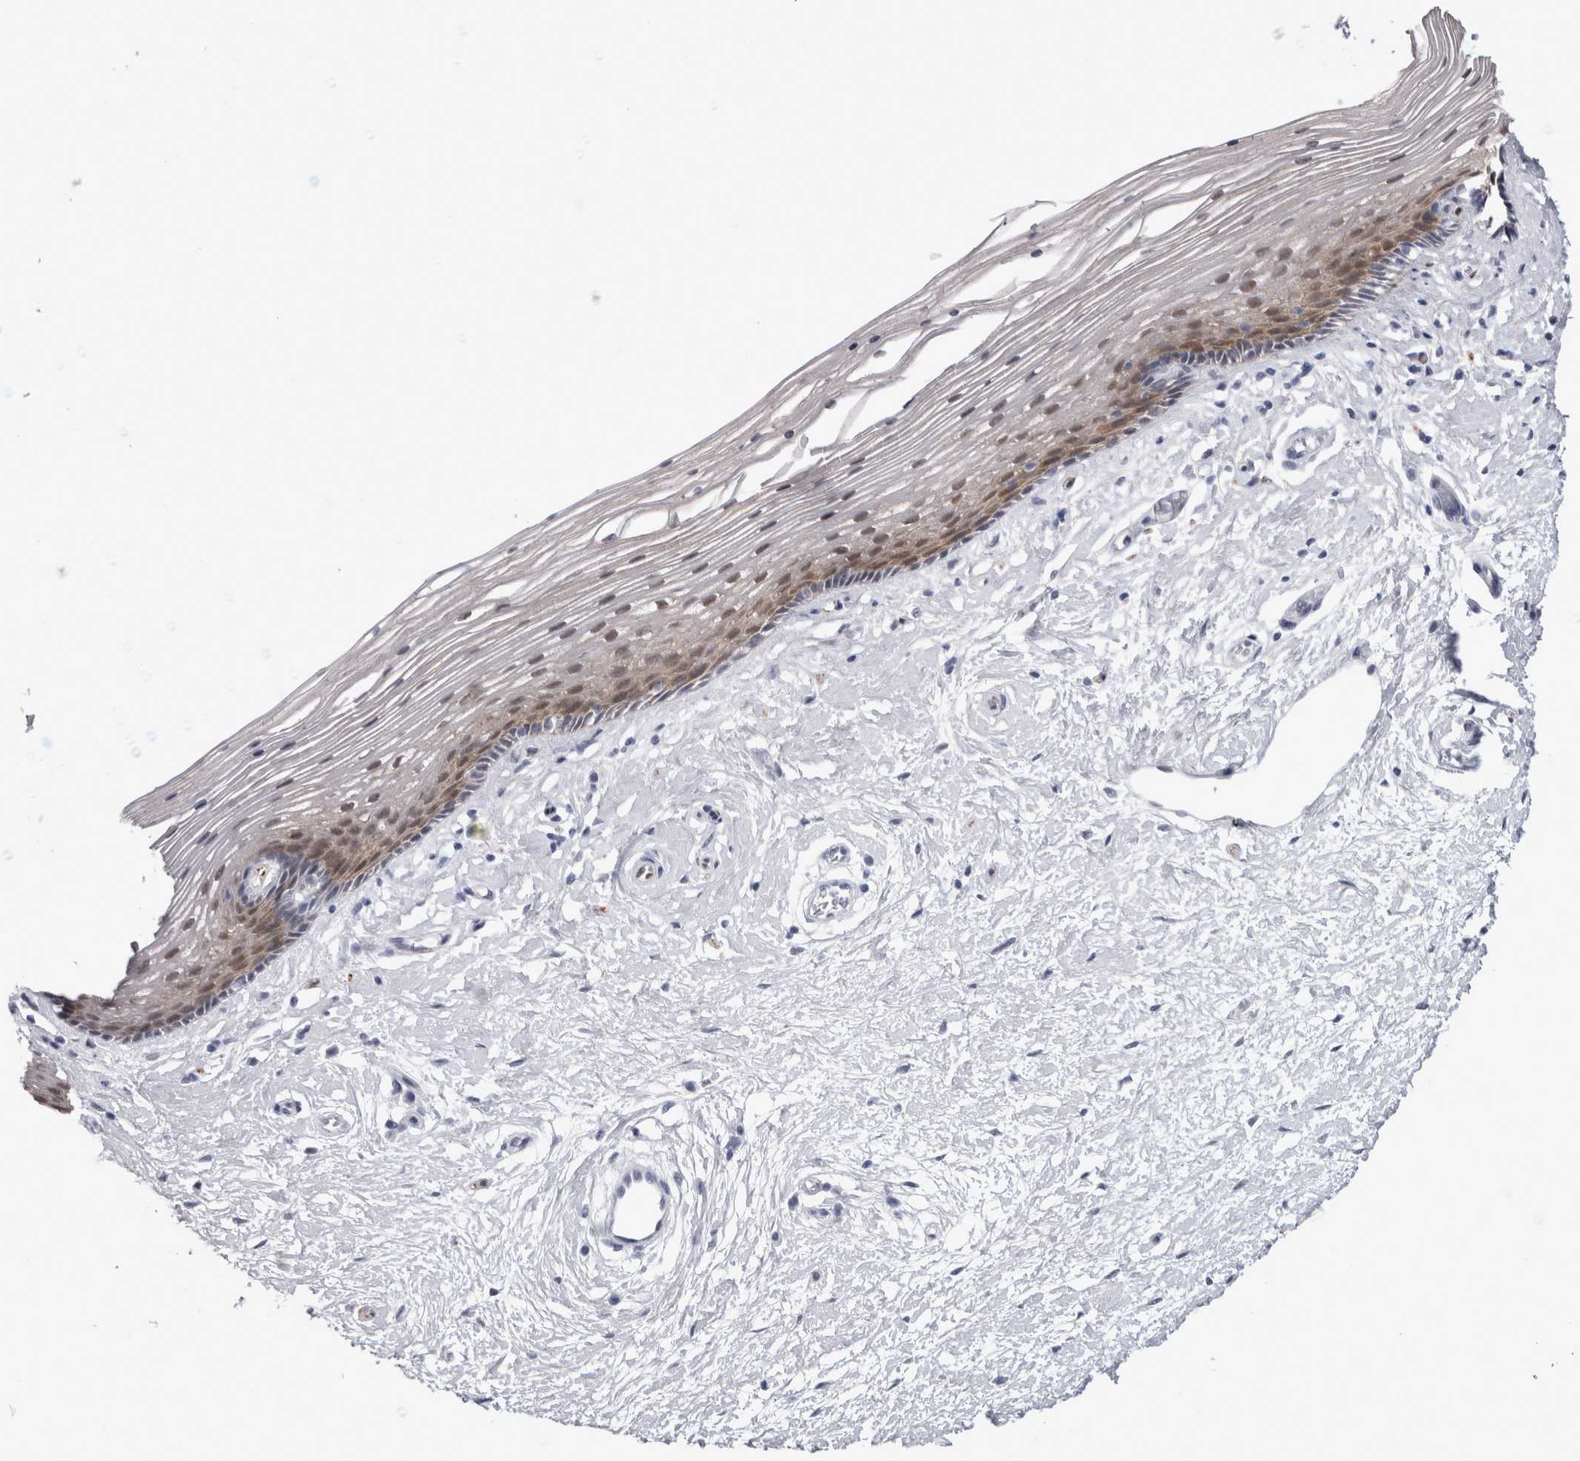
{"staining": {"intensity": "moderate", "quantity": "<25%", "location": "cytoplasmic/membranous,nuclear"}, "tissue": "vagina", "cell_type": "Squamous epithelial cells", "image_type": "normal", "snomed": [{"axis": "morphology", "description": "Normal tissue, NOS"}, {"axis": "topography", "description": "Vagina"}], "caption": "DAB (3,3'-diaminobenzidine) immunohistochemical staining of benign human vagina exhibits moderate cytoplasmic/membranous,nuclear protein staining in approximately <25% of squamous epithelial cells. (DAB (3,3'-diaminobenzidine) IHC, brown staining for protein, blue staining for nuclei).", "gene": "ACOT7", "patient": {"sex": "female", "age": 46}}